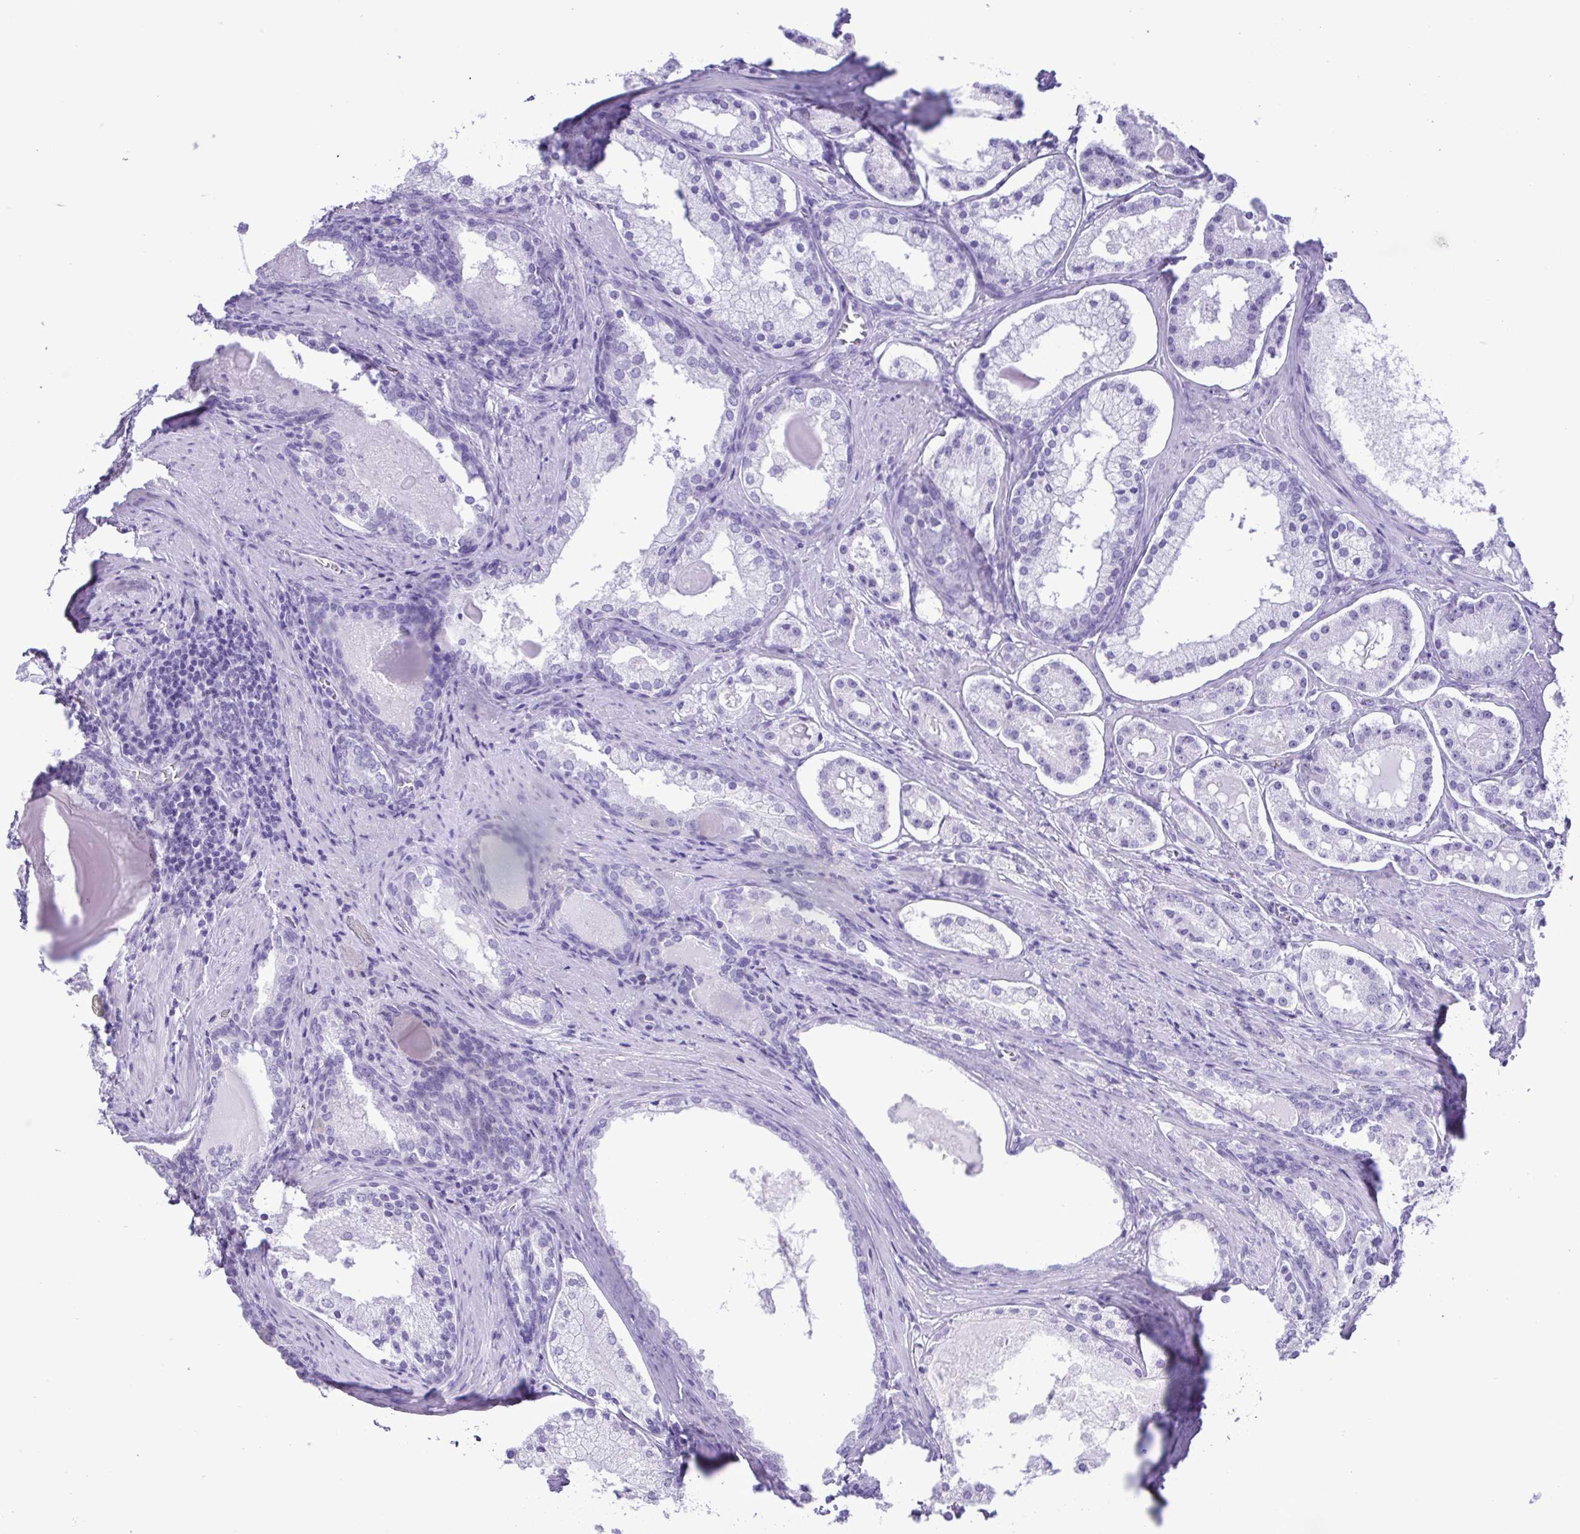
{"staining": {"intensity": "negative", "quantity": "none", "location": "none"}, "tissue": "prostate cancer", "cell_type": "Tumor cells", "image_type": "cancer", "snomed": [{"axis": "morphology", "description": "Adenocarcinoma, Low grade"}, {"axis": "topography", "description": "Prostate"}], "caption": "An immunohistochemistry photomicrograph of prostate cancer is shown. There is no staining in tumor cells of prostate cancer.", "gene": "CASP14", "patient": {"sex": "male", "age": 57}}